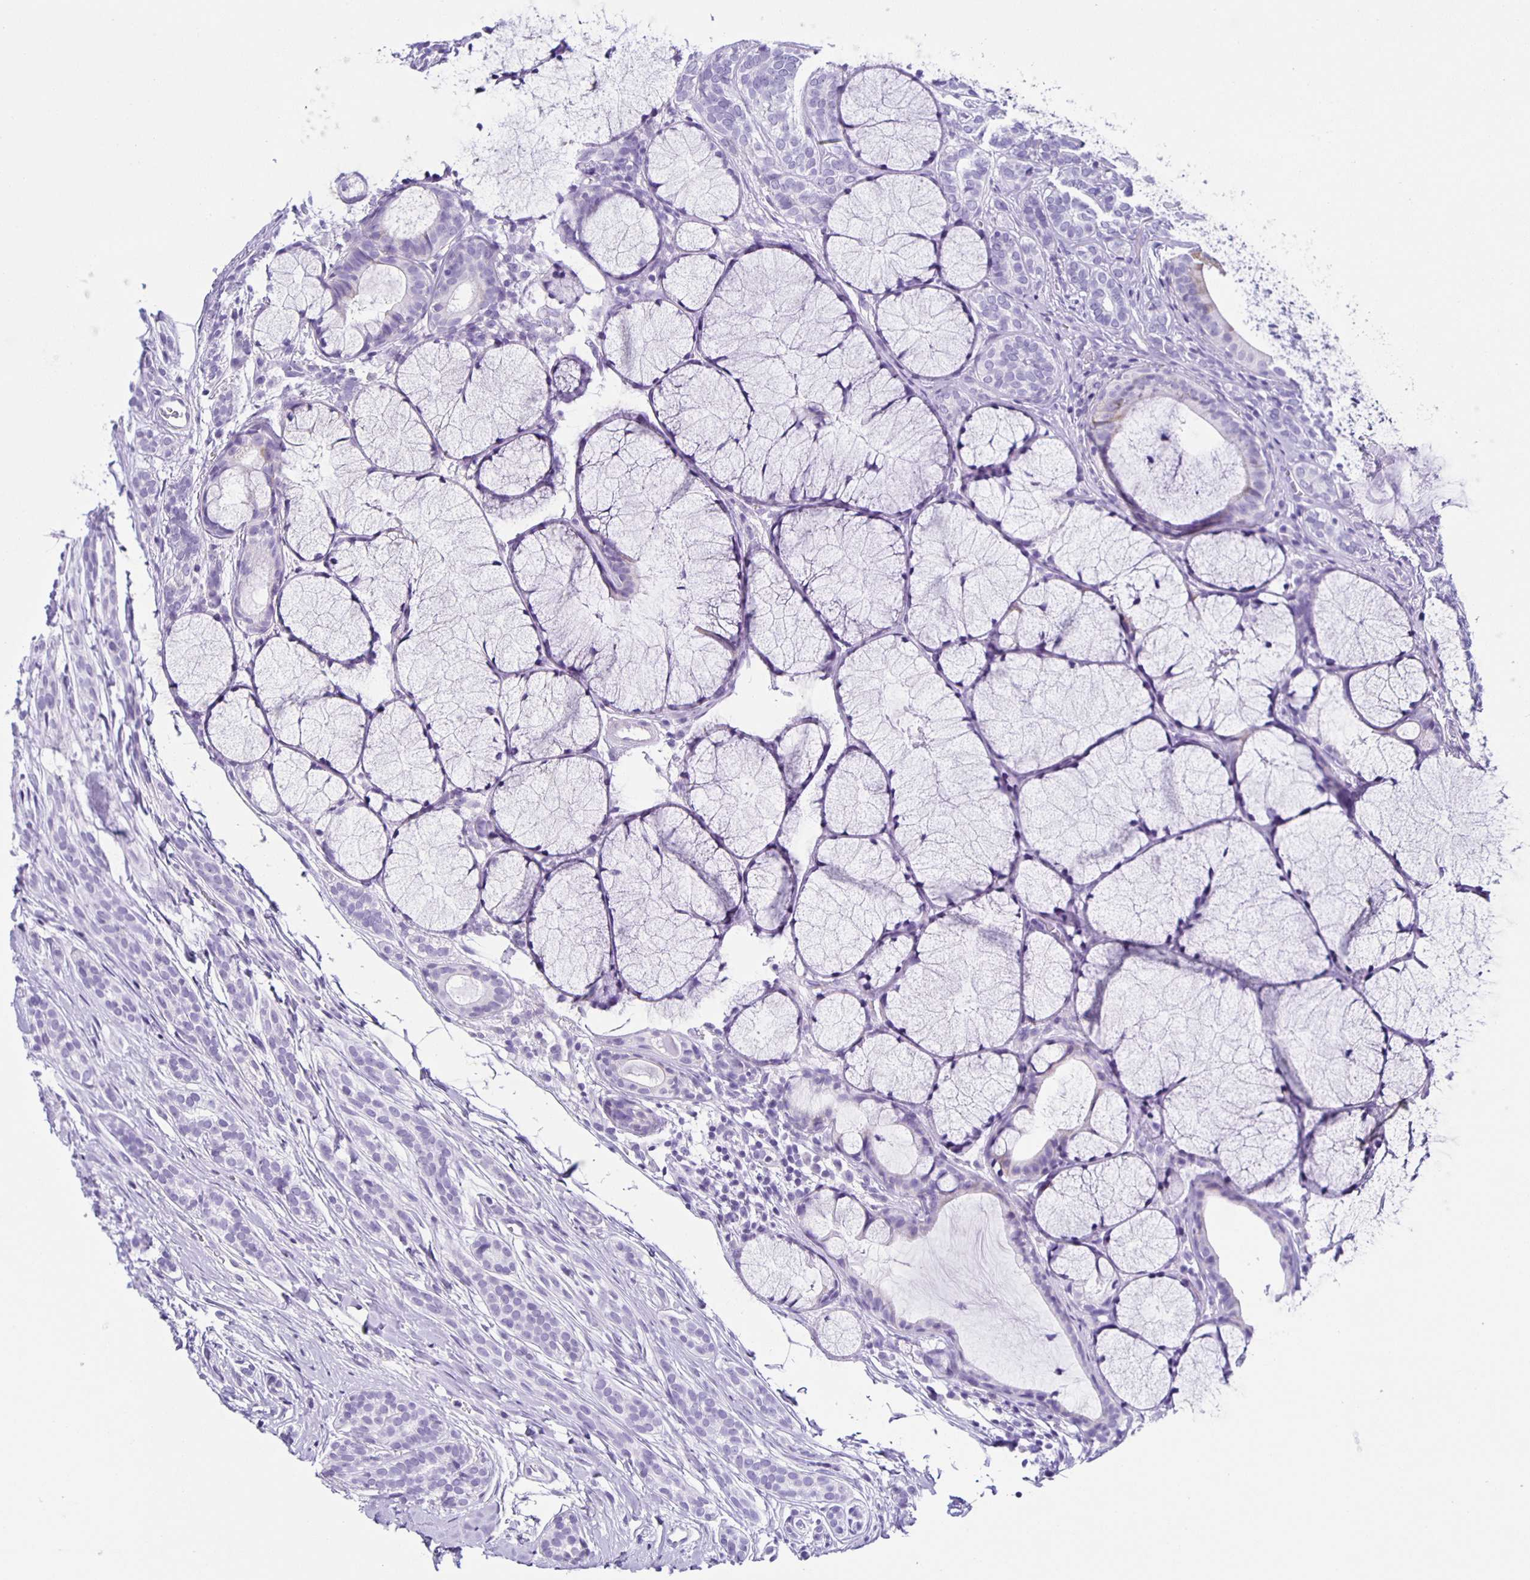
{"staining": {"intensity": "negative", "quantity": "none", "location": "none"}, "tissue": "head and neck cancer", "cell_type": "Tumor cells", "image_type": "cancer", "snomed": [{"axis": "morphology", "description": "Adenocarcinoma, NOS"}, {"axis": "topography", "description": "Head-Neck"}], "caption": "Immunohistochemical staining of head and neck cancer demonstrates no significant staining in tumor cells. (DAB immunohistochemistry (IHC), high magnification).", "gene": "AQP6", "patient": {"sex": "female", "age": 57}}